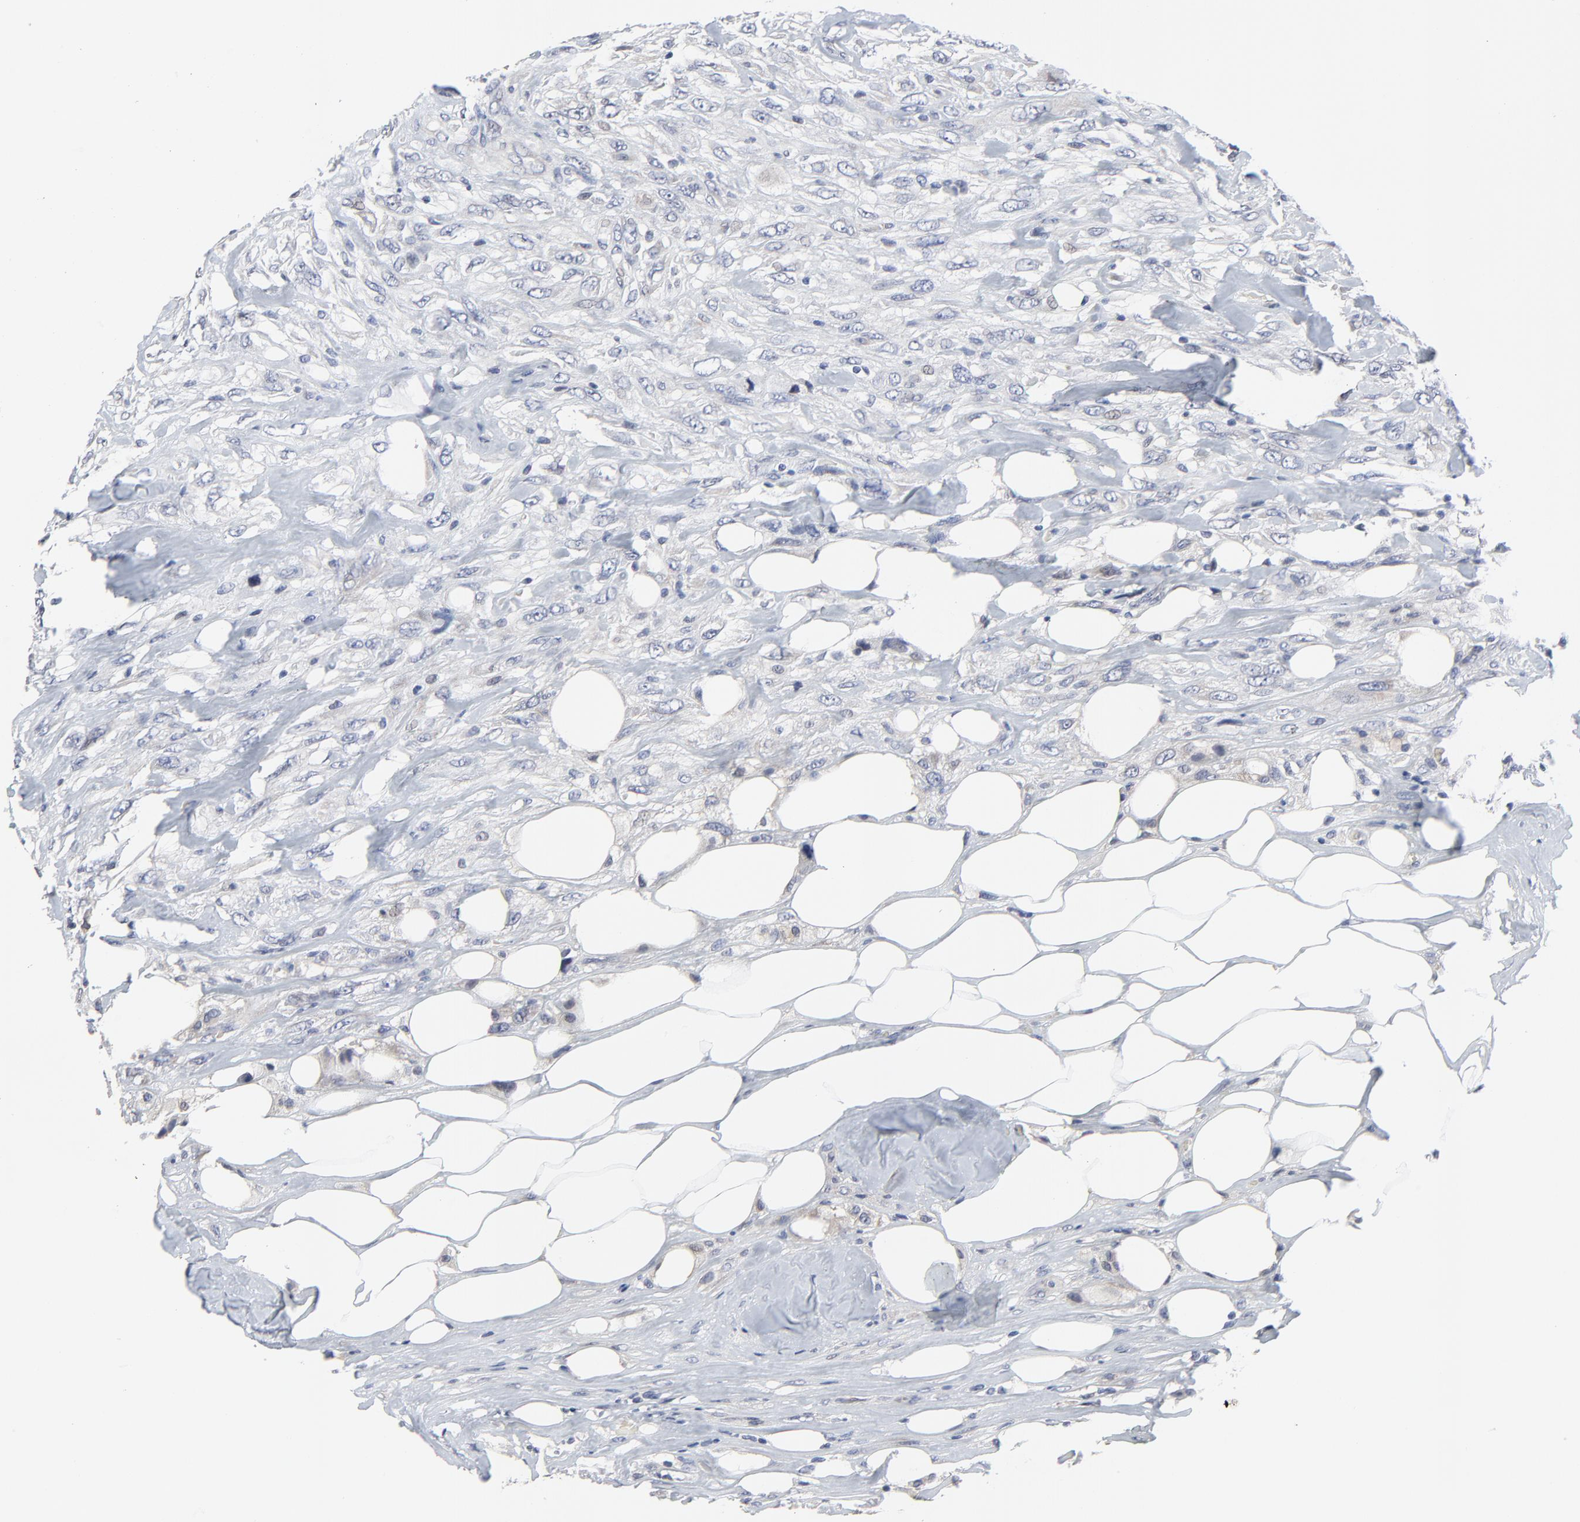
{"staining": {"intensity": "negative", "quantity": "none", "location": "none"}, "tissue": "breast cancer", "cell_type": "Tumor cells", "image_type": "cancer", "snomed": [{"axis": "morphology", "description": "Neoplasm, malignant, NOS"}, {"axis": "topography", "description": "Breast"}], "caption": "The photomicrograph demonstrates no staining of tumor cells in malignant neoplasm (breast).", "gene": "NLGN3", "patient": {"sex": "female", "age": 50}}